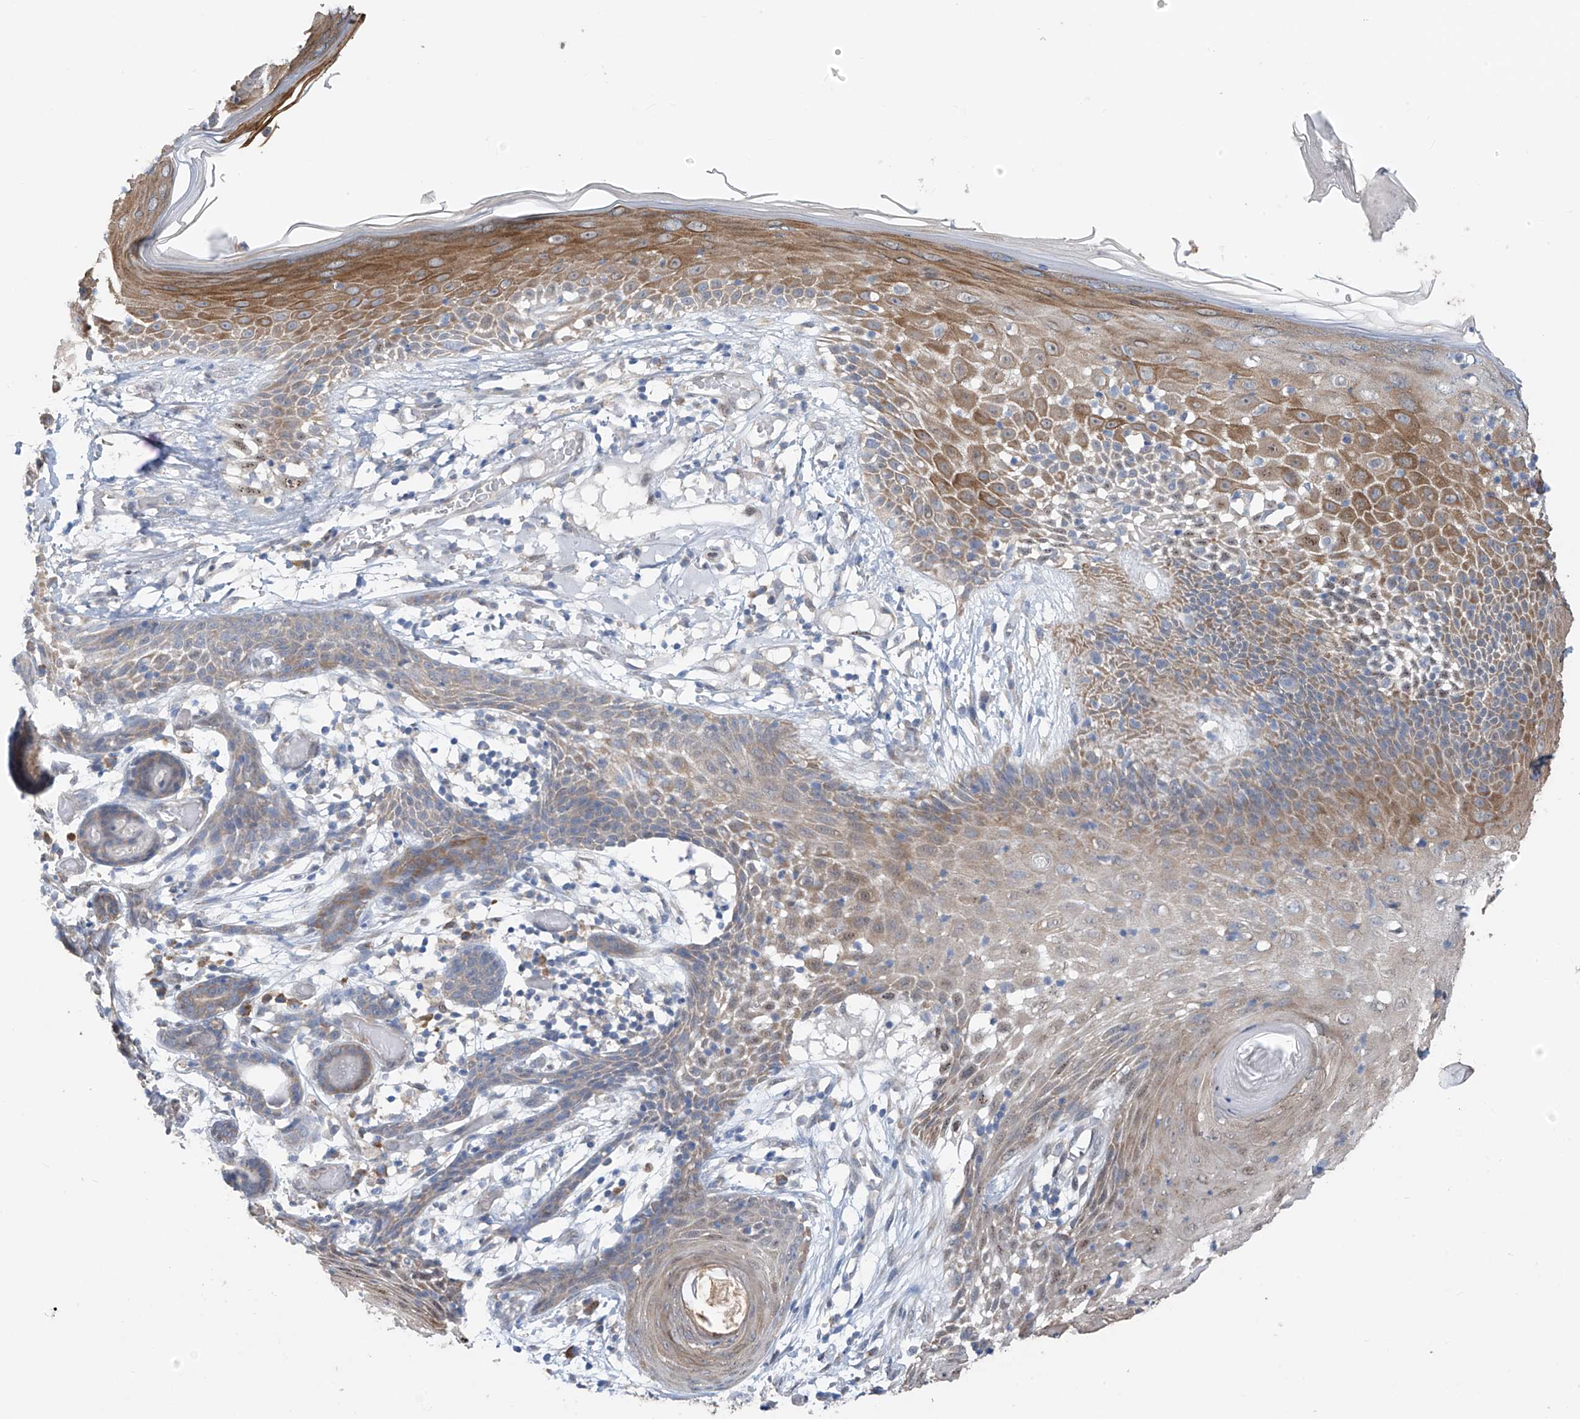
{"staining": {"intensity": "moderate", "quantity": "<25%", "location": "cytoplasmic/membranous"}, "tissue": "skin cancer", "cell_type": "Tumor cells", "image_type": "cancer", "snomed": [{"axis": "morphology", "description": "Squamous cell carcinoma, NOS"}, {"axis": "topography", "description": "Skin"}], "caption": "Brown immunohistochemical staining in human skin cancer (squamous cell carcinoma) displays moderate cytoplasmic/membranous staining in about <25% of tumor cells.", "gene": "RPL4", "patient": {"sex": "female", "age": 88}}